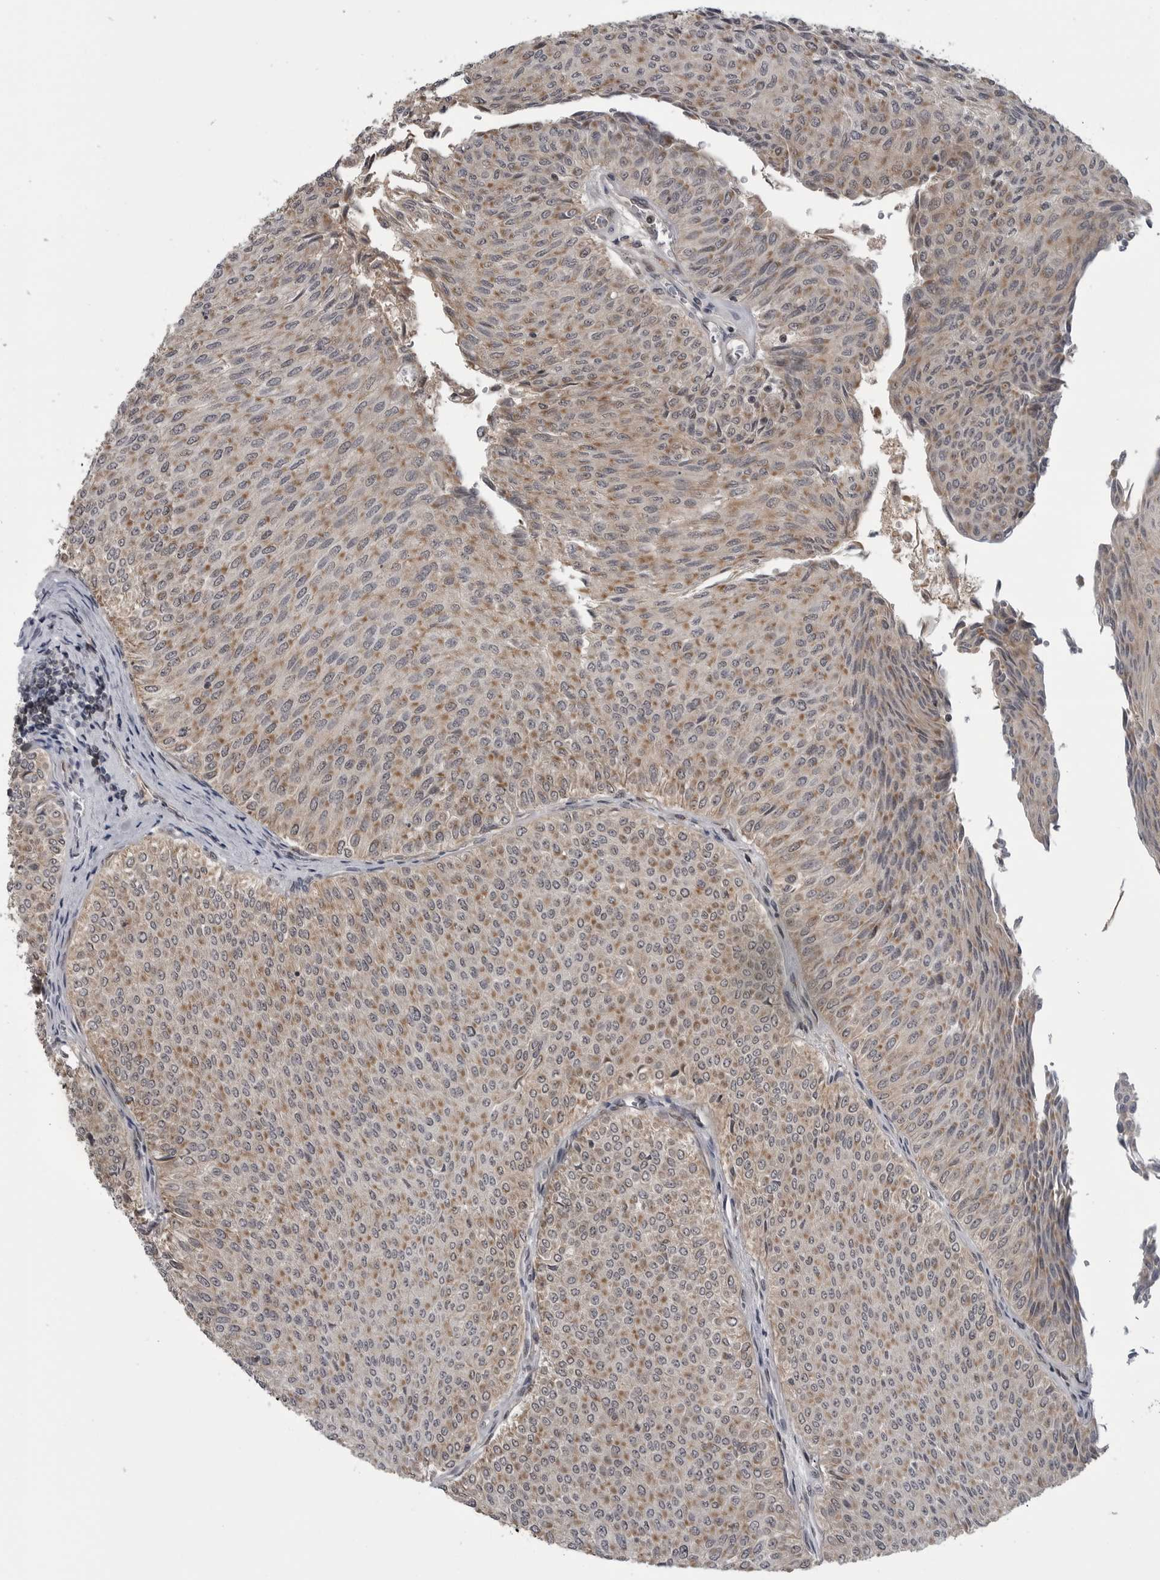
{"staining": {"intensity": "moderate", "quantity": ">75%", "location": "cytoplasmic/membranous"}, "tissue": "urothelial cancer", "cell_type": "Tumor cells", "image_type": "cancer", "snomed": [{"axis": "morphology", "description": "Urothelial carcinoma, Low grade"}, {"axis": "topography", "description": "Urinary bladder"}], "caption": "Immunohistochemistry (IHC) image of neoplastic tissue: urothelial cancer stained using immunohistochemistry reveals medium levels of moderate protein expression localized specifically in the cytoplasmic/membranous of tumor cells, appearing as a cytoplasmic/membranous brown color.", "gene": "FAAP100", "patient": {"sex": "male", "age": 78}}